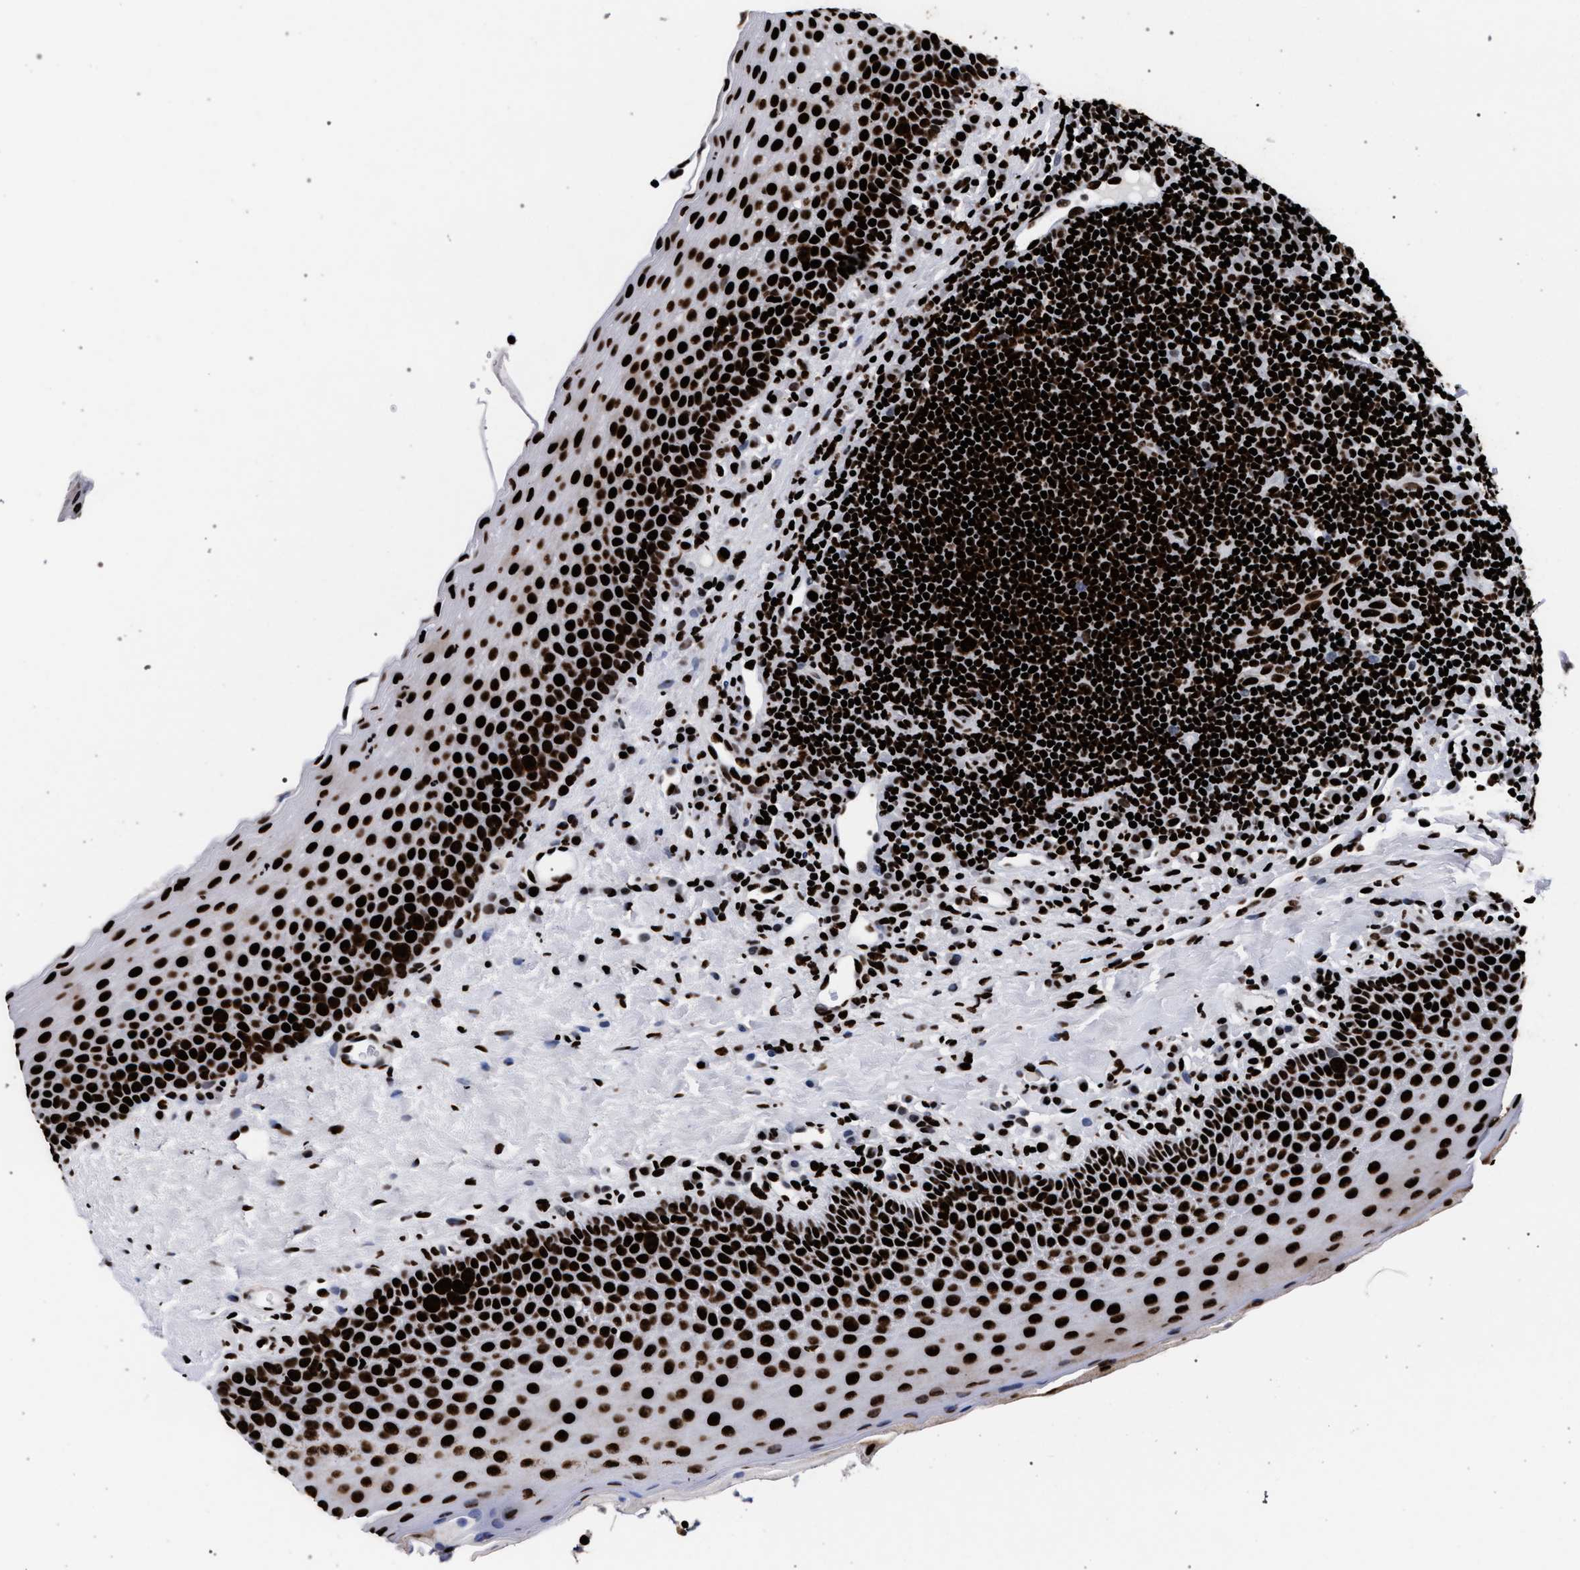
{"staining": {"intensity": "strong", "quantity": ">75%", "location": "nuclear"}, "tissue": "tonsil", "cell_type": "Germinal center cells", "image_type": "normal", "snomed": [{"axis": "morphology", "description": "Normal tissue, NOS"}, {"axis": "topography", "description": "Tonsil"}], "caption": "IHC histopathology image of benign tonsil stained for a protein (brown), which shows high levels of strong nuclear staining in approximately >75% of germinal center cells.", "gene": "HNRNPA1", "patient": {"sex": "male", "age": 17}}